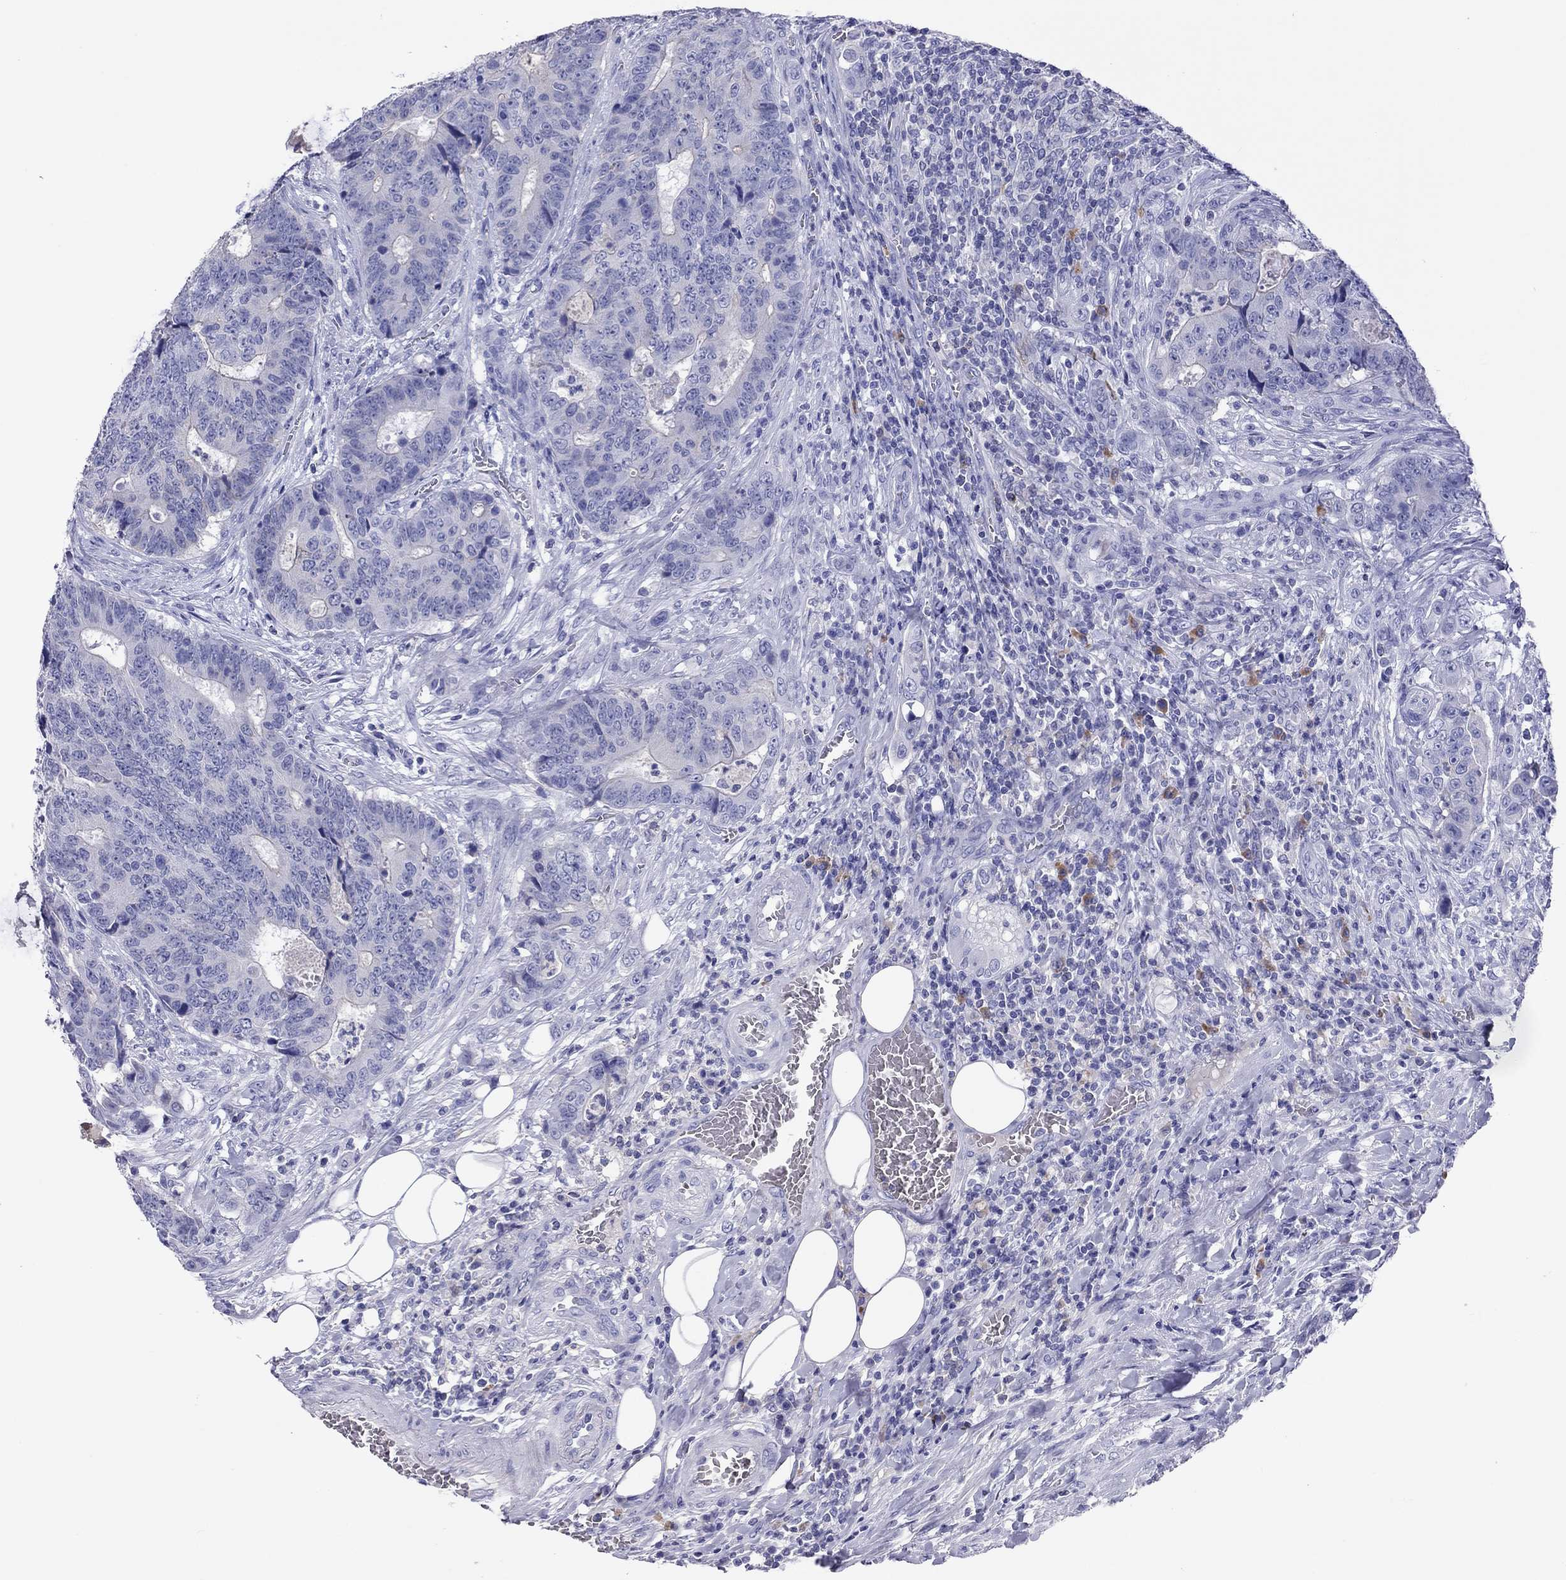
{"staining": {"intensity": "negative", "quantity": "none", "location": "none"}, "tissue": "colorectal cancer", "cell_type": "Tumor cells", "image_type": "cancer", "snomed": [{"axis": "morphology", "description": "Adenocarcinoma, NOS"}, {"axis": "topography", "description": "Colon"}], "caption": "Human colorectal cancer stained for a protein using IHC exhibits no staining in tumor cells.", "gene": "CALHM1", "patient": {"sex": "female", "age": 48}}